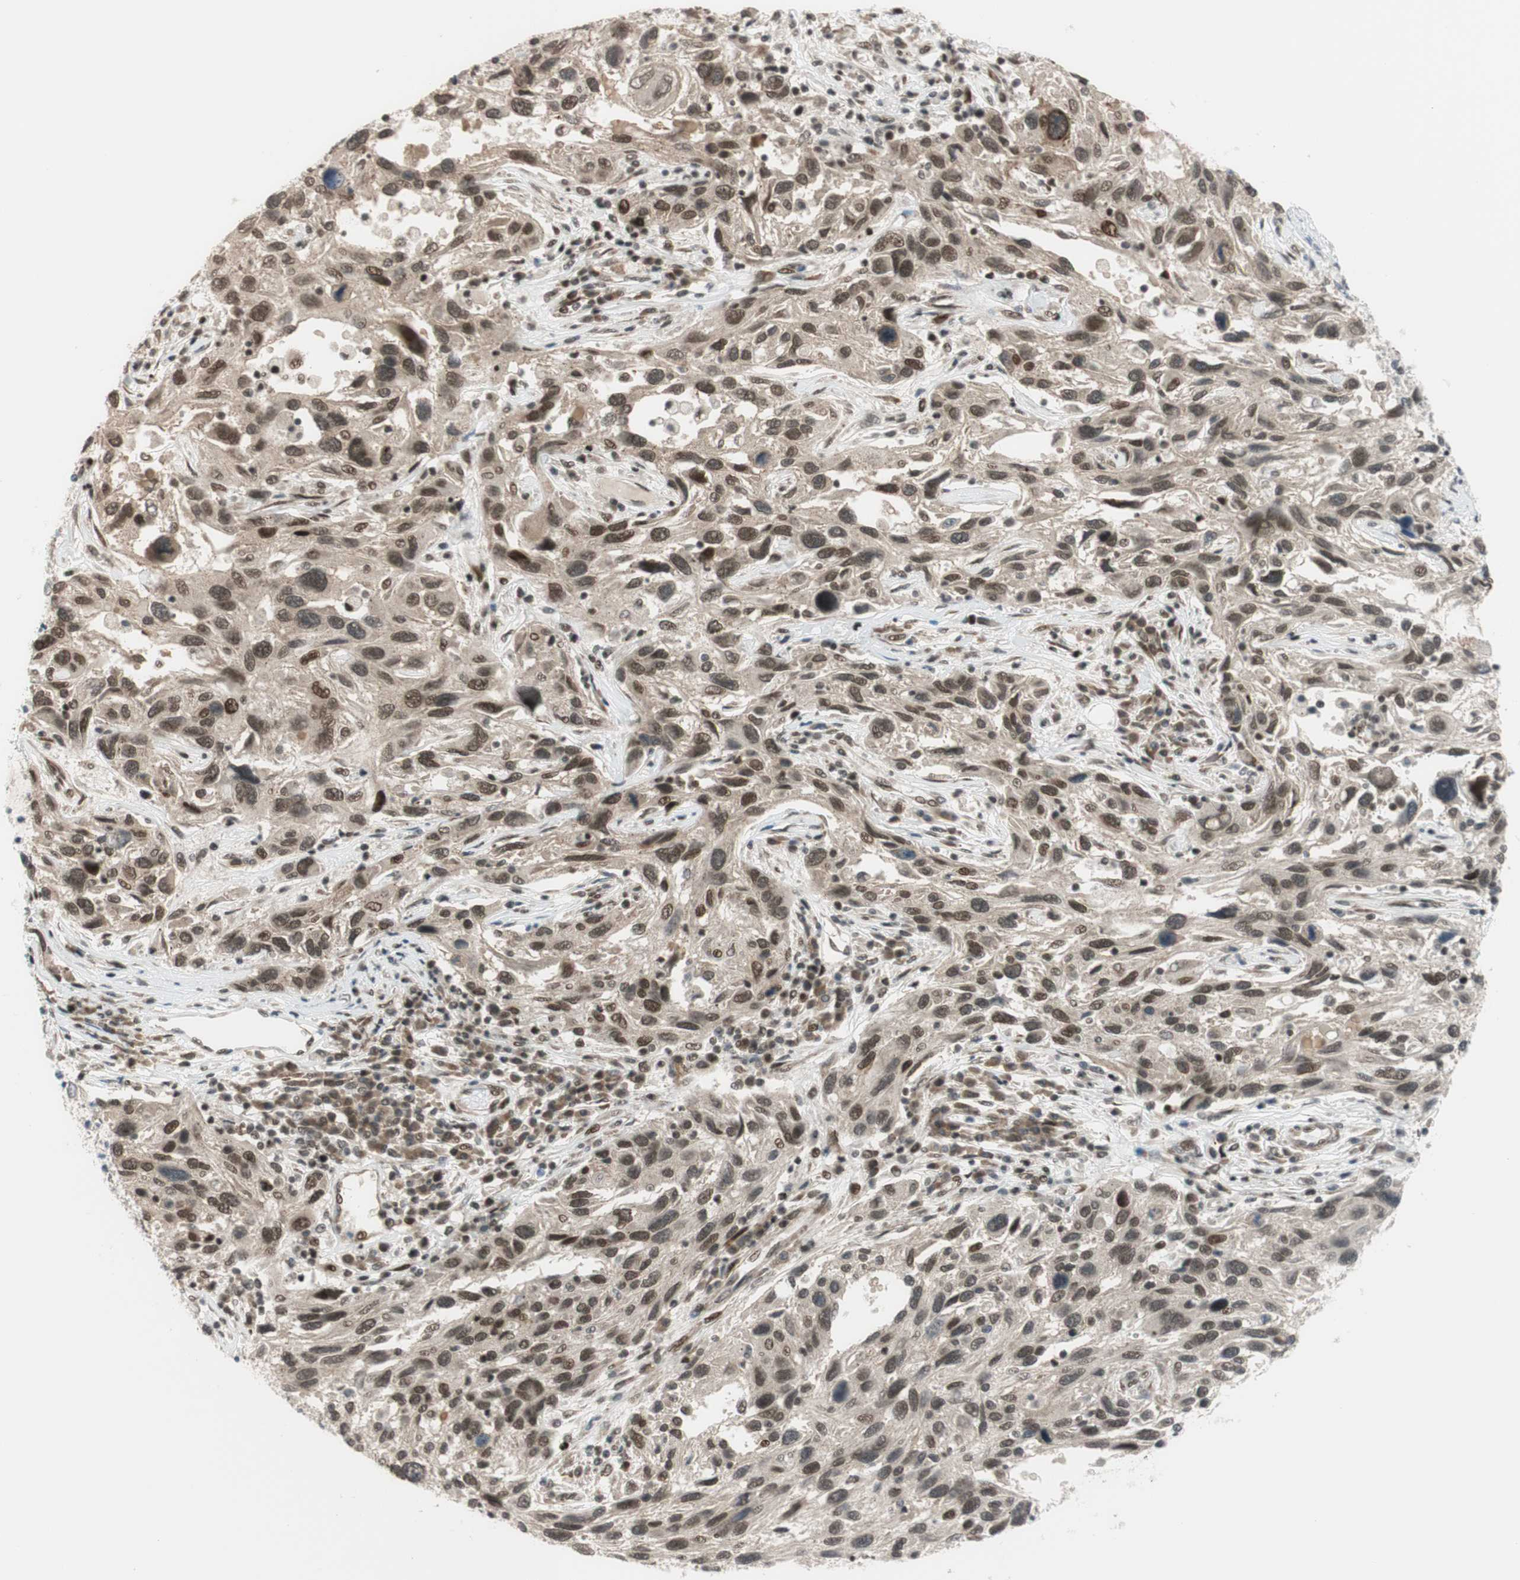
{"staining": {"intensity": "moderate", "quantity": "25%-75%", "location": "cytoplasmic/membranous,nuclear"}, "tissue": "melanoma", "cell_type": "Tumor cells", "image_type": "cancer", "snomed": [{"axis": "morphology", "description": "Malignant melanoma, NOS"}, {"axis": "topography", "description": "Skin"}], "caption": "Immunohistochemical staining of melanoma displays moderate cytoplasmic/membranous and nuclear protein positivity in approximately 25%-75% of tumor cells.", "gene": "BRMS1", "patient": {"sex": "male", "age": 53}}